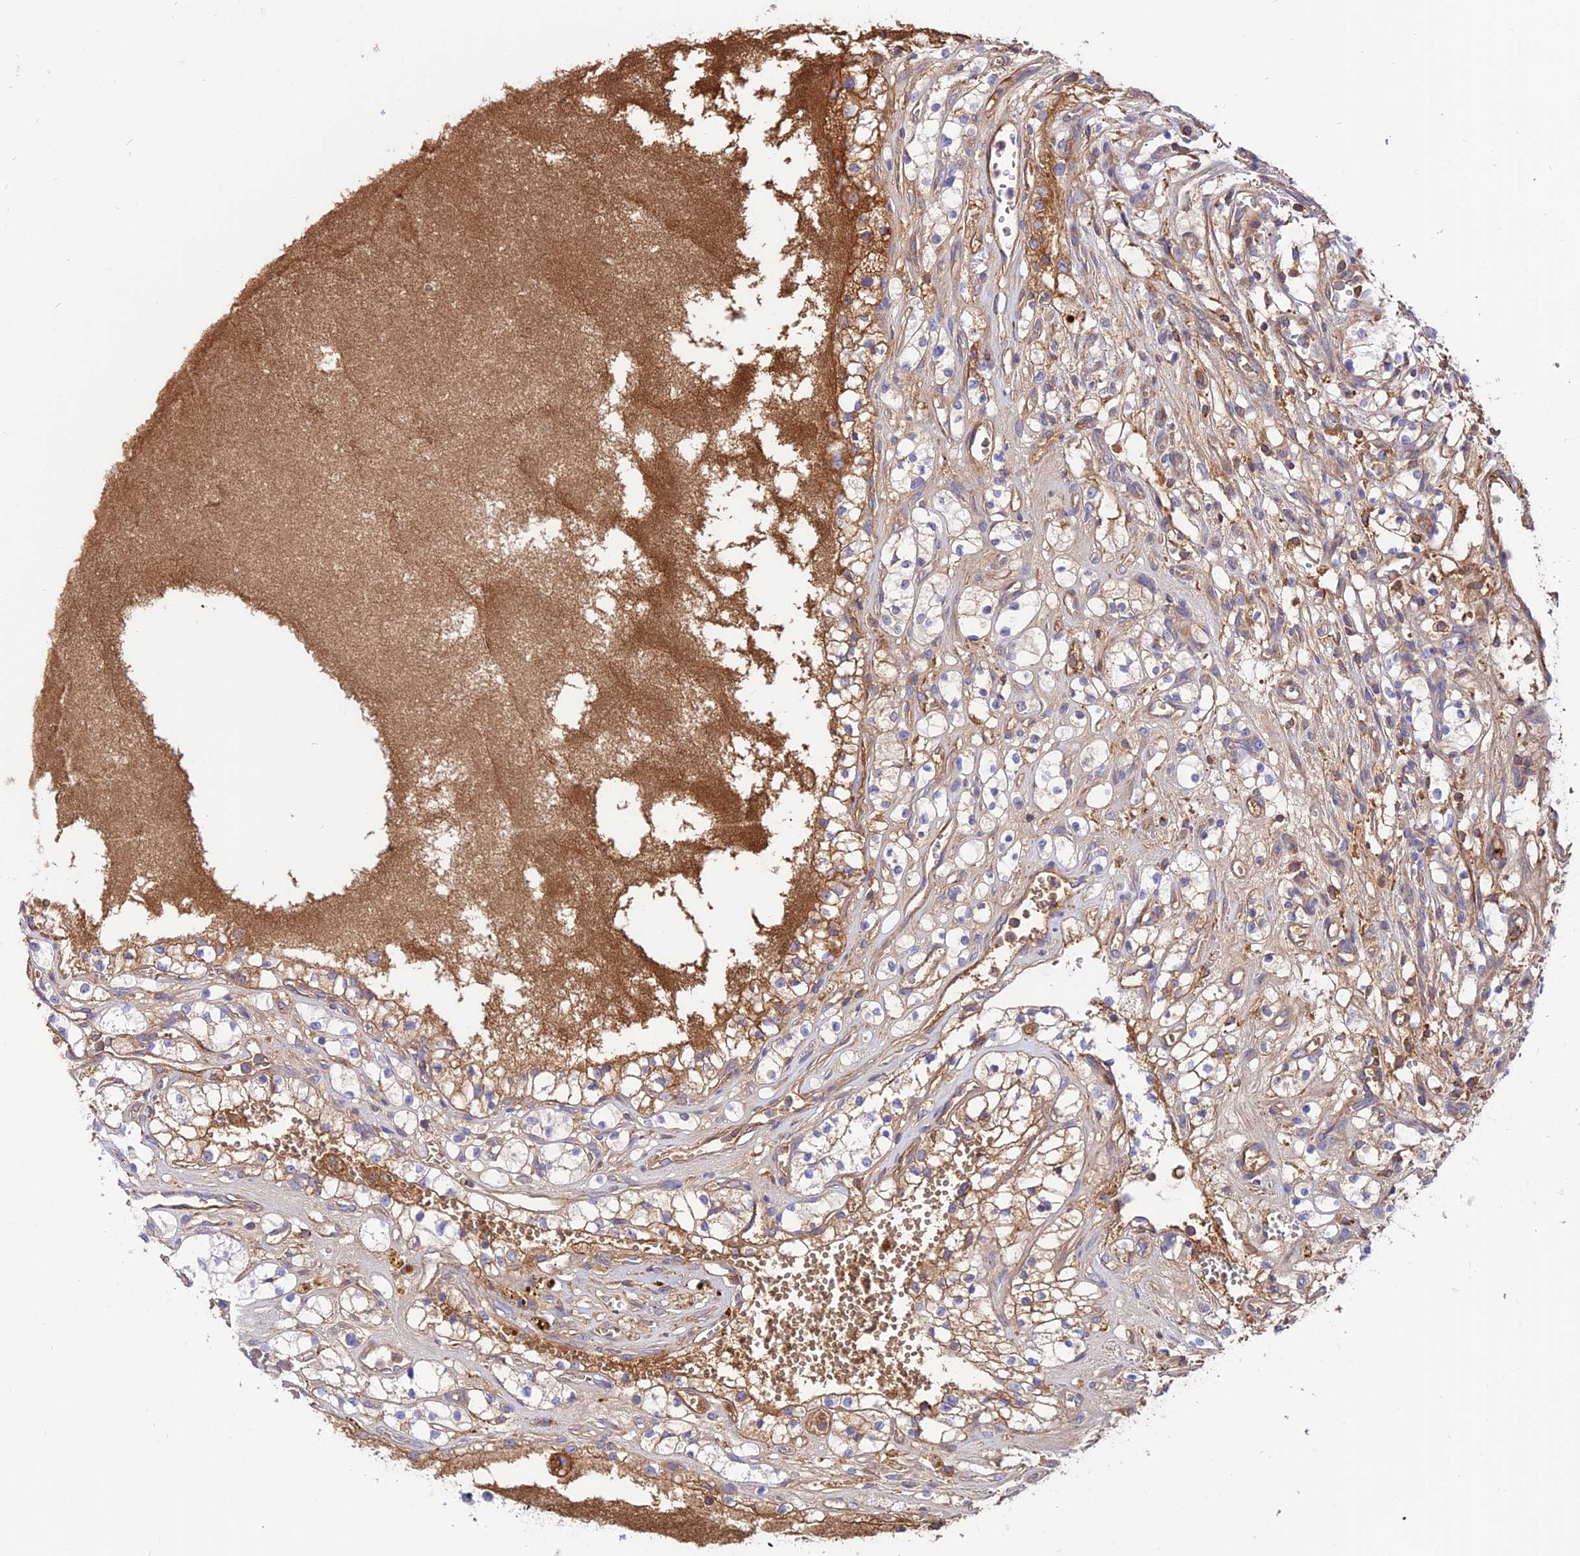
{"staining": {"intensity": "moderate", "quantity": "<25%", "location": "cytoplasmic/membranous"}, "tissue": "renal cancer", "cell_type": "Tumor cells", "image_type": "cancer", "snomed": [{"axis": "morphology", "description": "Adenocarcinoma, NOS"}, {"axis": "topography", "description": "Kidney"}], "caption": "Renal cancer (adenocarcinoma) stained for a protein (brown) demonstrates moderate cytoplasmic/membranous positive staining in approximately <25% of tumor cells.", "gene": "PYM1", "patient": {"sex": "female", "age": 69}}